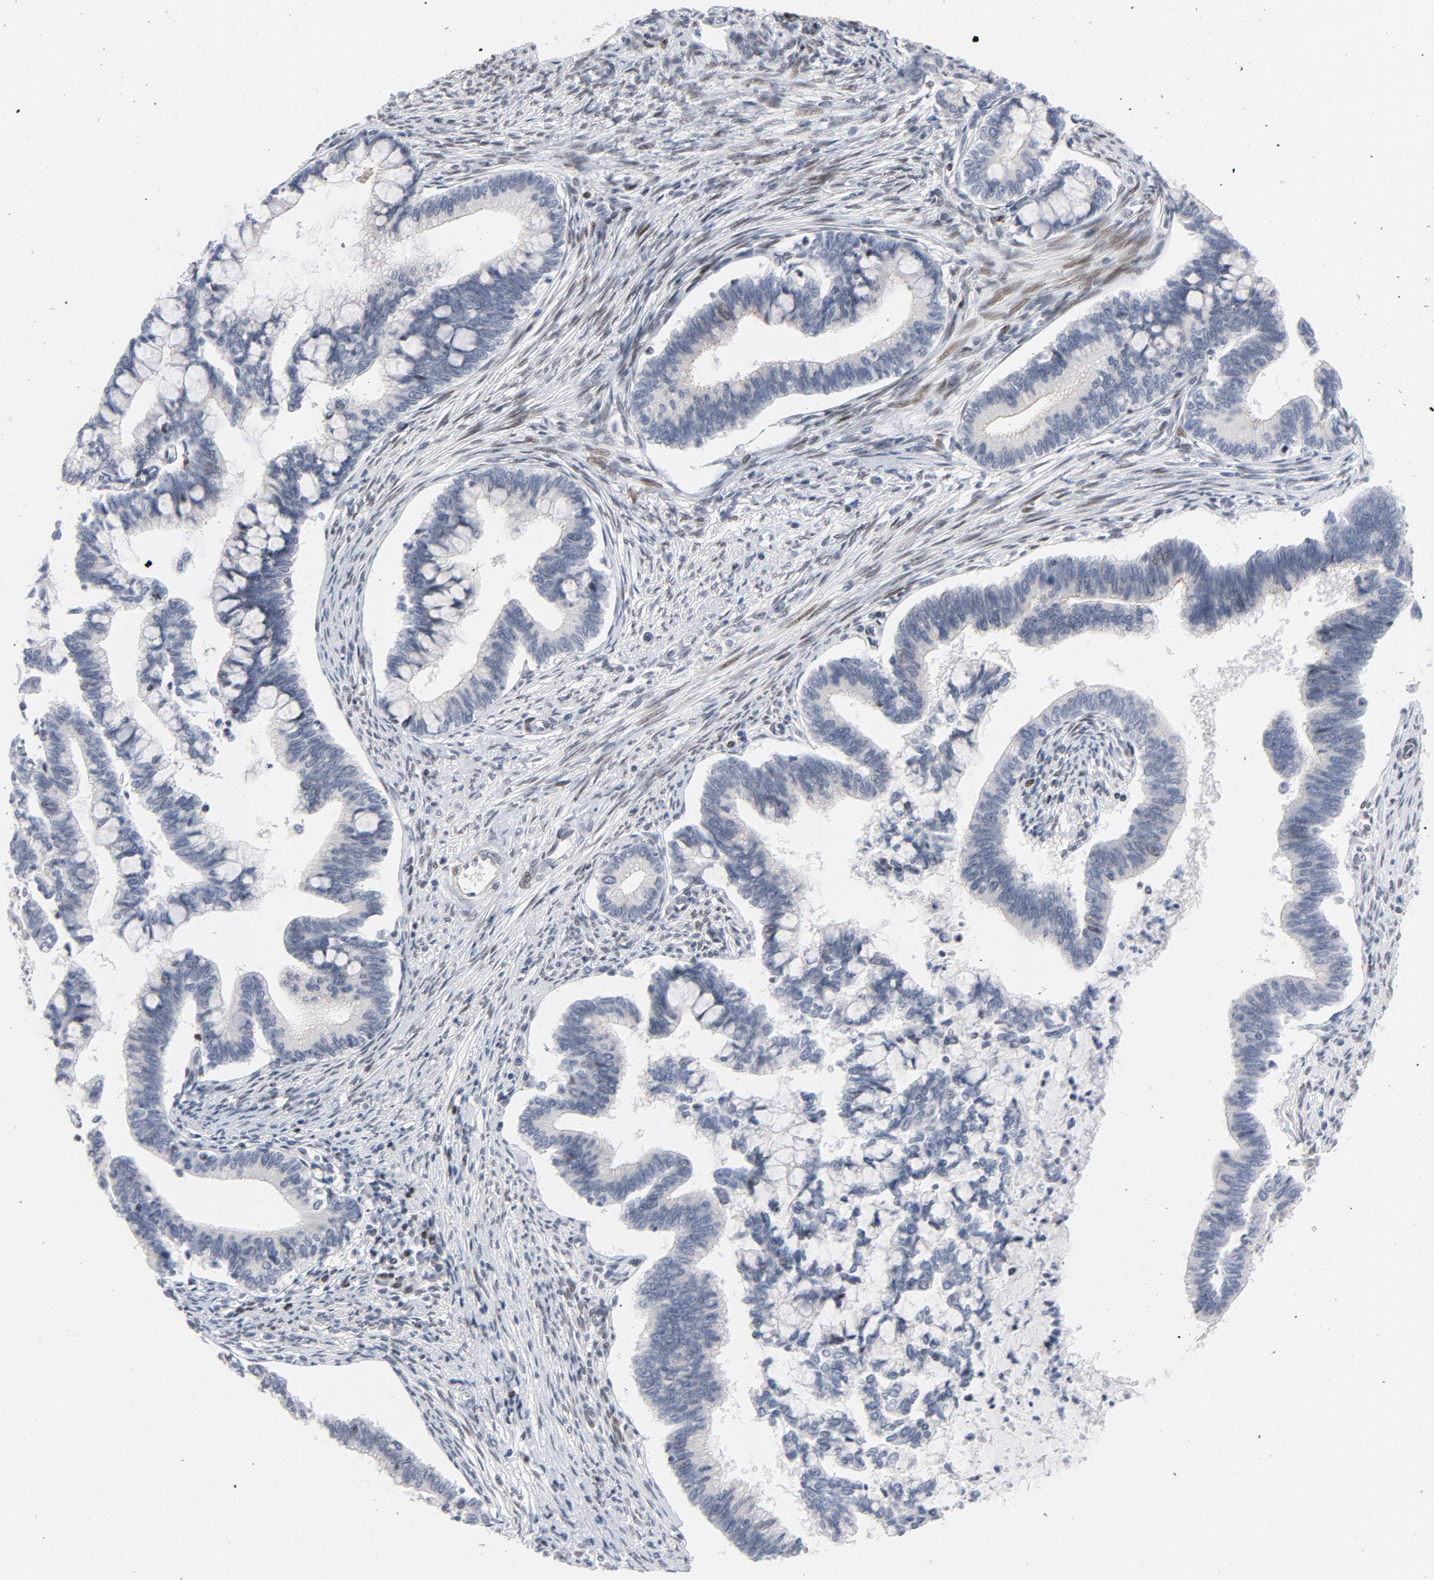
{"staining": {"intensity": "negative", "quantity": "none", "location": "none"}, "tissue": "cervical cancer", "cell_type": "Tumor cells", "image_type": "cancer", "snomed": [{"axis": "morphology", "description": "Adenocarcinoma, NOS"}, {"axis": "topography", "description": "Cervix"}], "caption": "Histopathology image shows no significant protein staining in tumor cells of cervical cancer (adenocarcinoma).", "gene": "NFIC", "patient": {"sex": "female", "age": 36}}